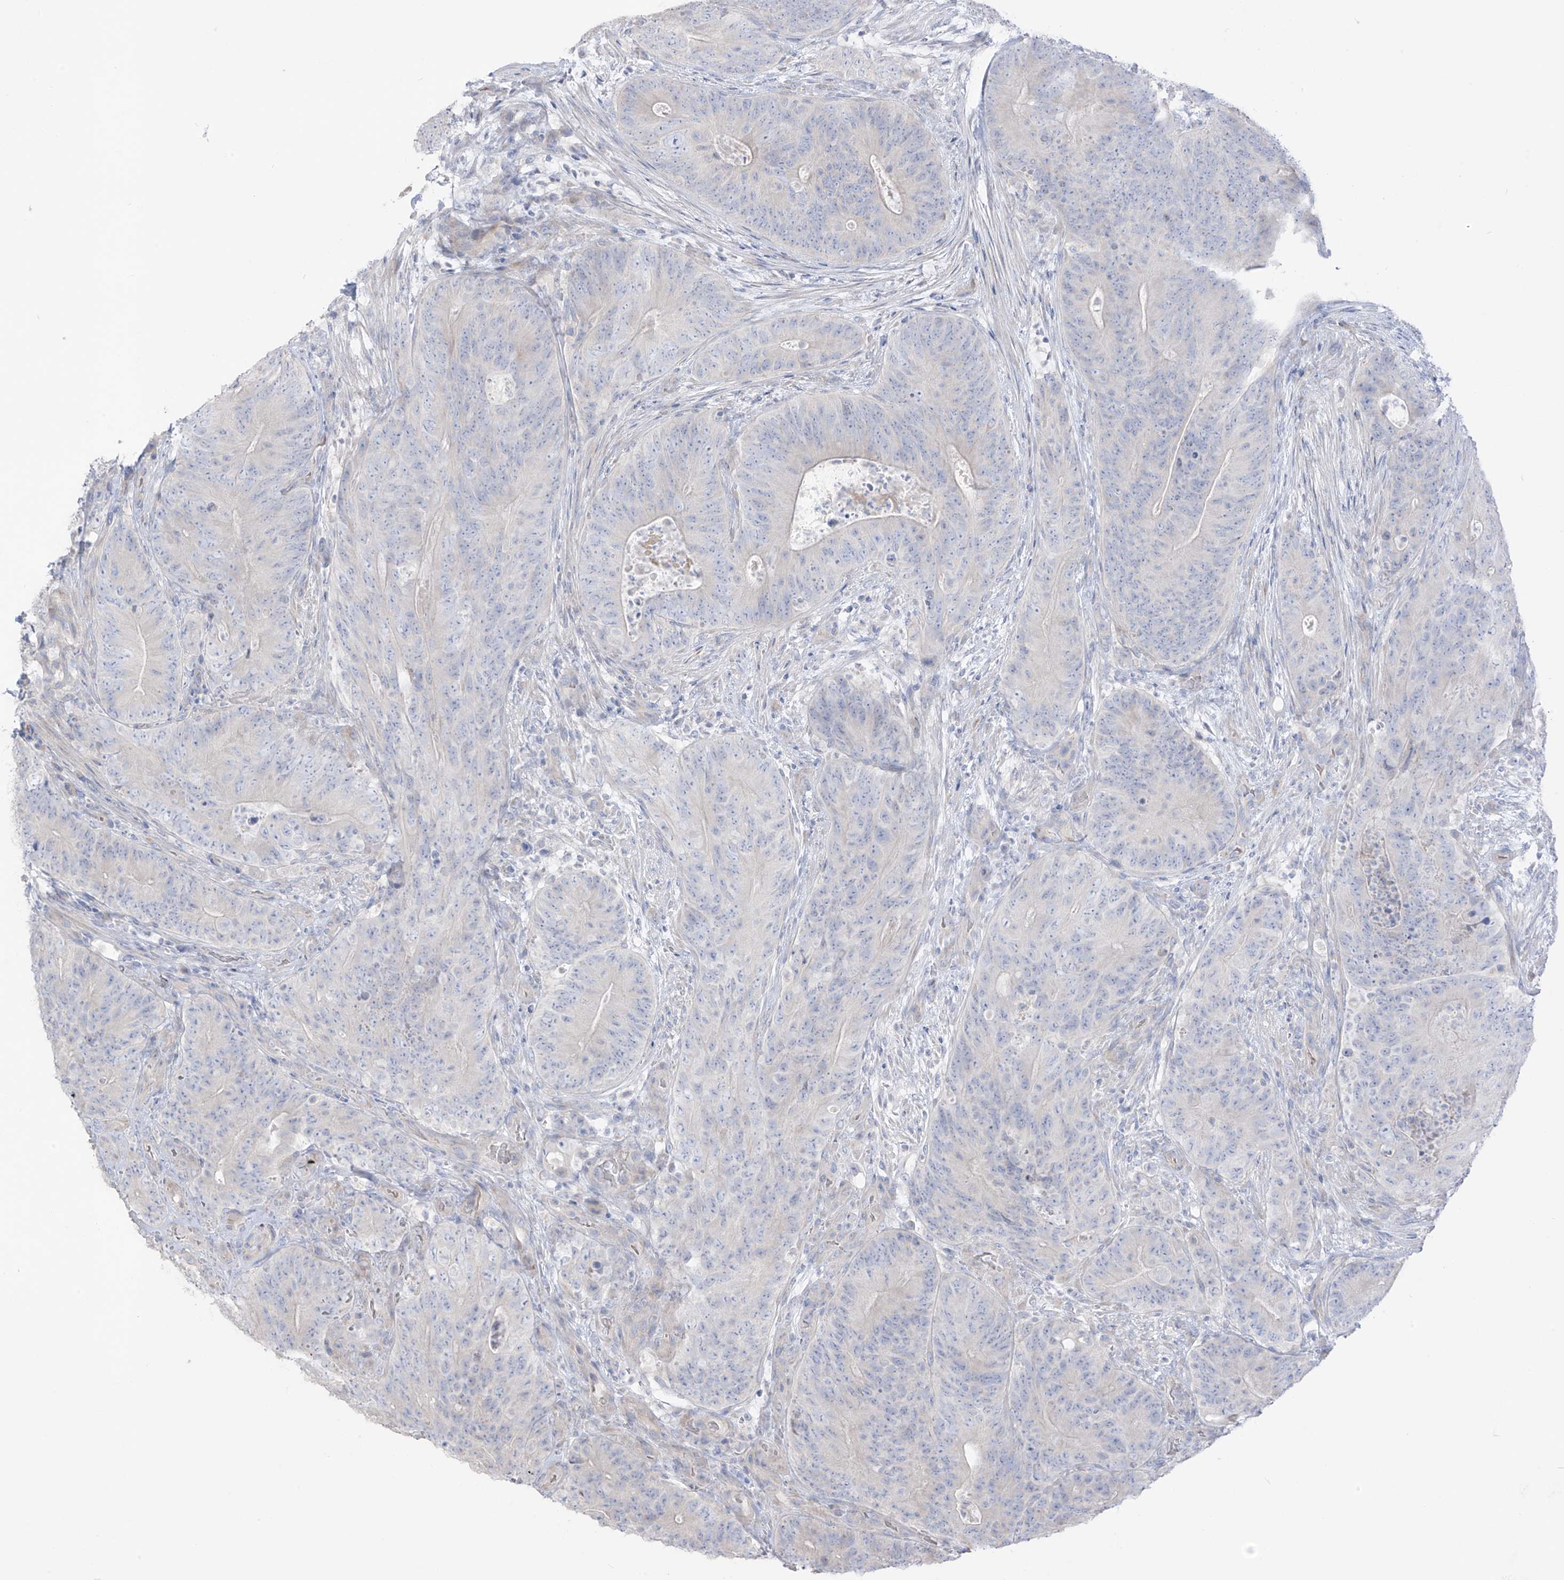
{"staining": {"intensity": "negative", "quantity": "none", "location": "none"}, "tissue": "colorectal cancer", "cell_type": "Tumor cells", "image_type": "cancer", "snomed": [{"axis": "morphology", "description": "Normal tissue, NOS"}, {"axis": "topography", "description": "Colon"}], "caption": "High power microscopy histopathology image of an IHC image of colorectal cancer, revealing no significant positivity in tumor cells. Brightfield microscopy of immunohistochemistry stained with DAB (3,3'-diaminobenzidine) (brown) and hematoxylin (blue), captured at high magnification.", "gene": "ASPRV1", "patient": {"sex": "female", "age": 82}}